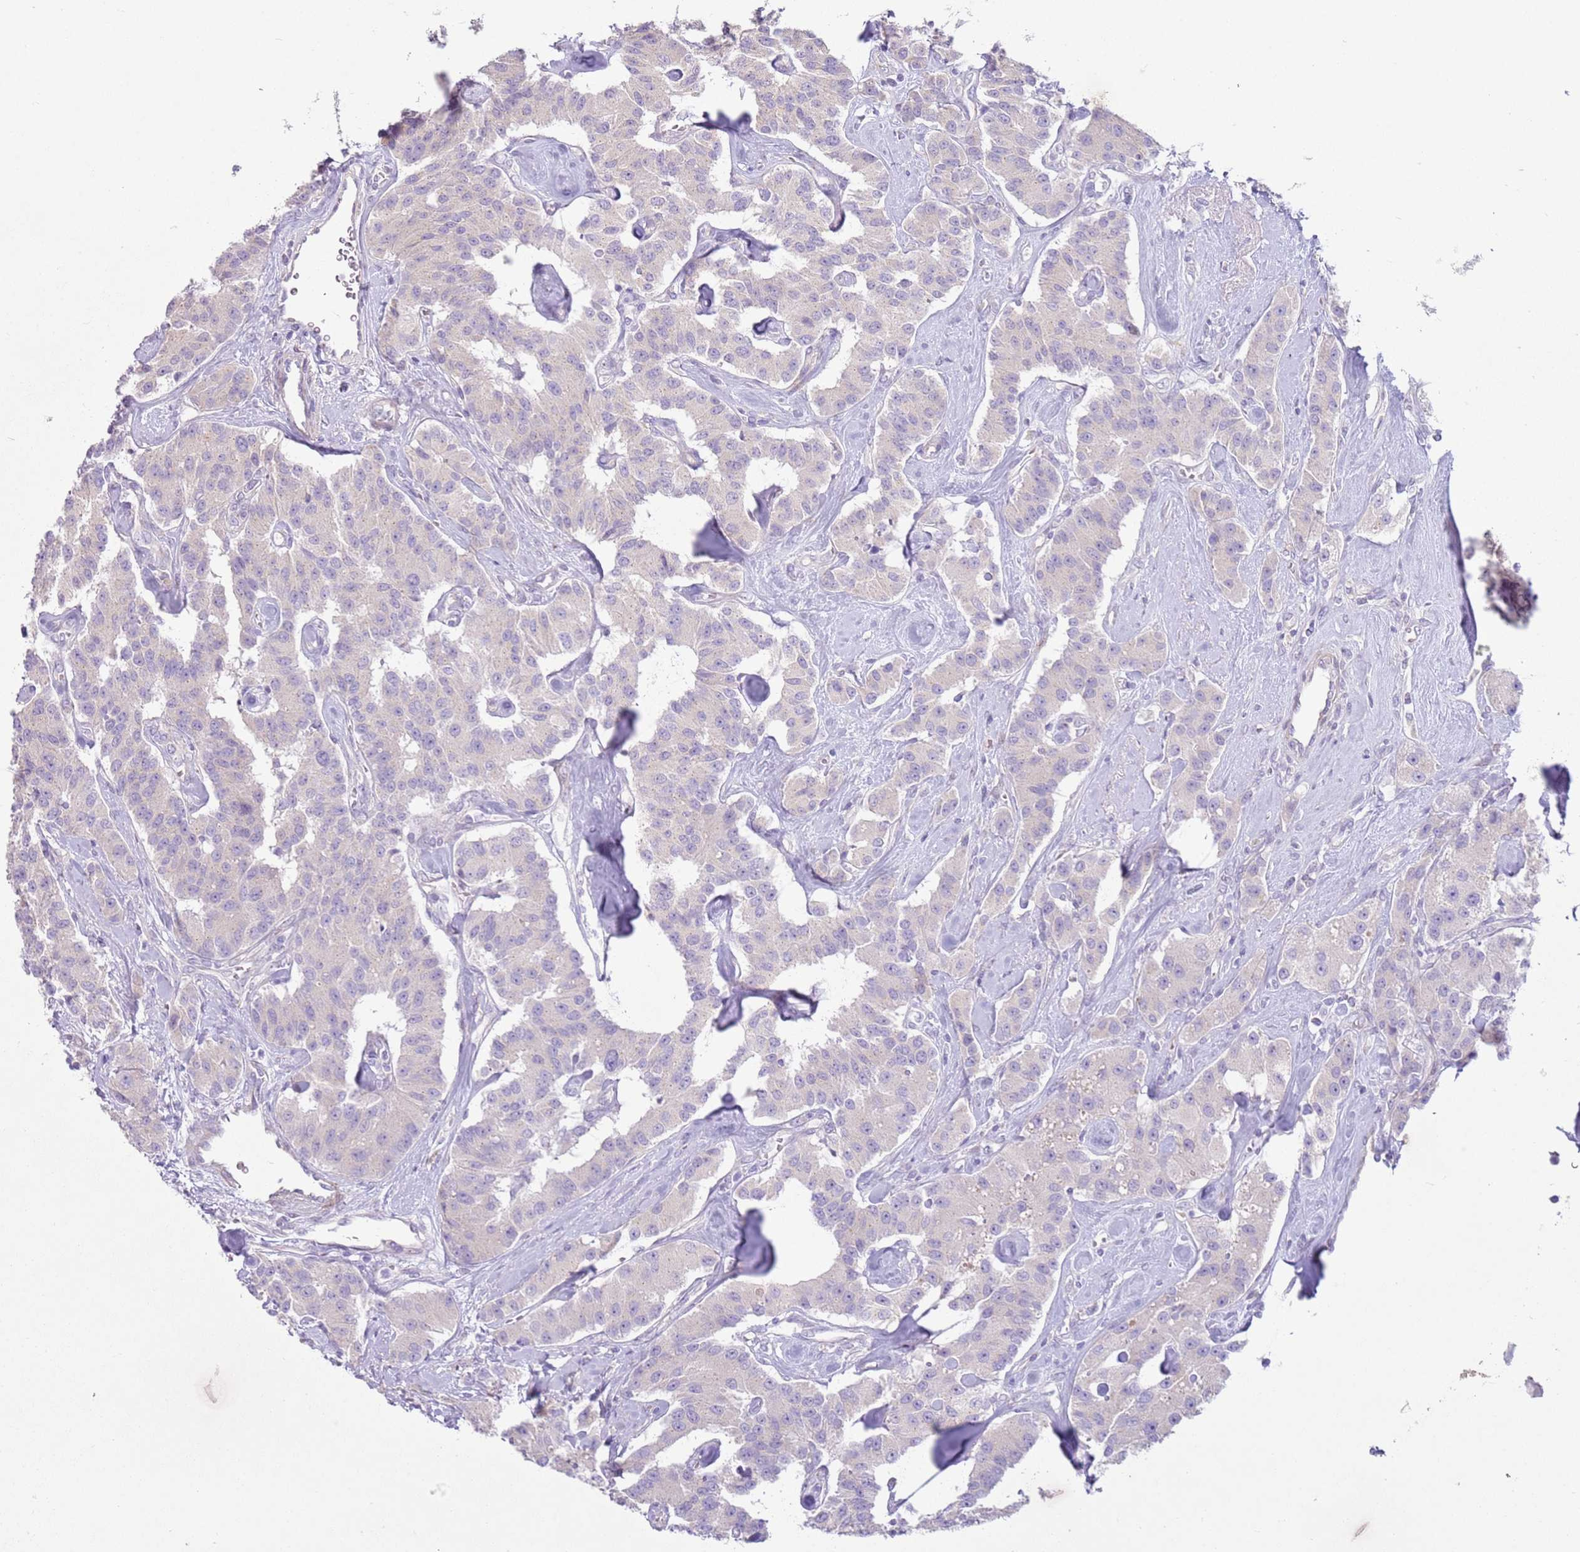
{"staining": {"intensity": "negative", "quantity": "none", "location": "none"}, "tissue": "carcinoid", "cell_type": "Tumor cells", "image_type": "cancer", "snomed": [{"axis": "morphology", "description": "Carcinoid, malignant, NOS"}, {"axis": "topography", "description": "Pancreas"}], "caption": "An immunohistochemistry micrograph of carcinoid (malignant) is shown. There is no staining in tumor cells of carcinoid (malignant).", "gene": "ZNF239", "patient": {"sex": "male", "age": 41}}